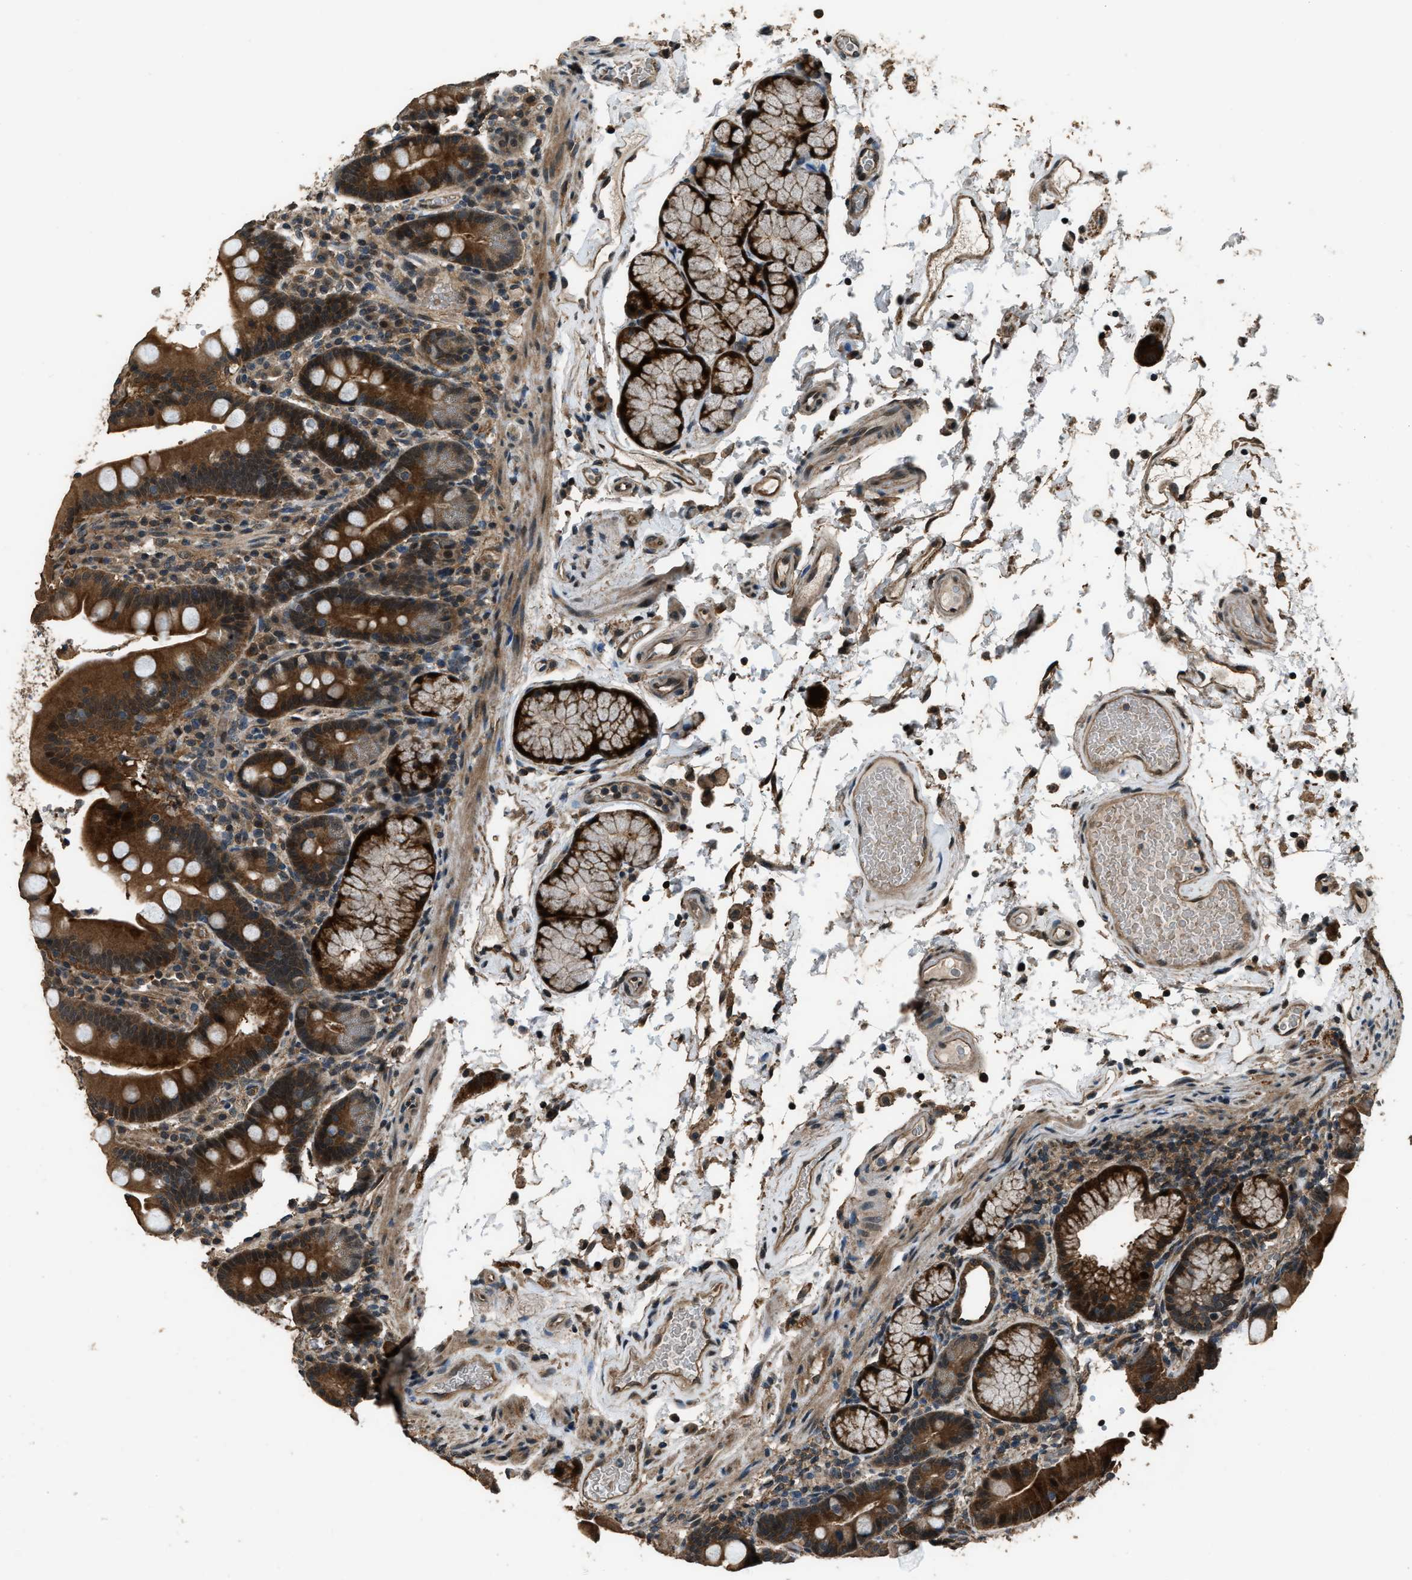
{"staining": {"intensity": "moderate", "quantity": ">75%", "location": "cytoplasmic/membranous,nuclear"}, "tissue": "duodenum", "cell_type": "Glandular cells", "image_type": "normal", "snomed": [{"axis": "morphology", "description": "Normal tissue, NOS"}, {"axis": "topography", "description": "Small intestine, NOS"}], "caption": "Immunohistochemistry (IHC) photomicrograph of benign duodenum: human duodenum stained using immunohistochemistry displays medium levels of moderate protein expression localized specifically in the cytoplasmic/membranous,nuclear of glandular cells, appearing as a cytoplasmic/membranous,nuclear brown color.", "gene": "NUDCD3", "patient": {"sex": "female", "age": 71}}